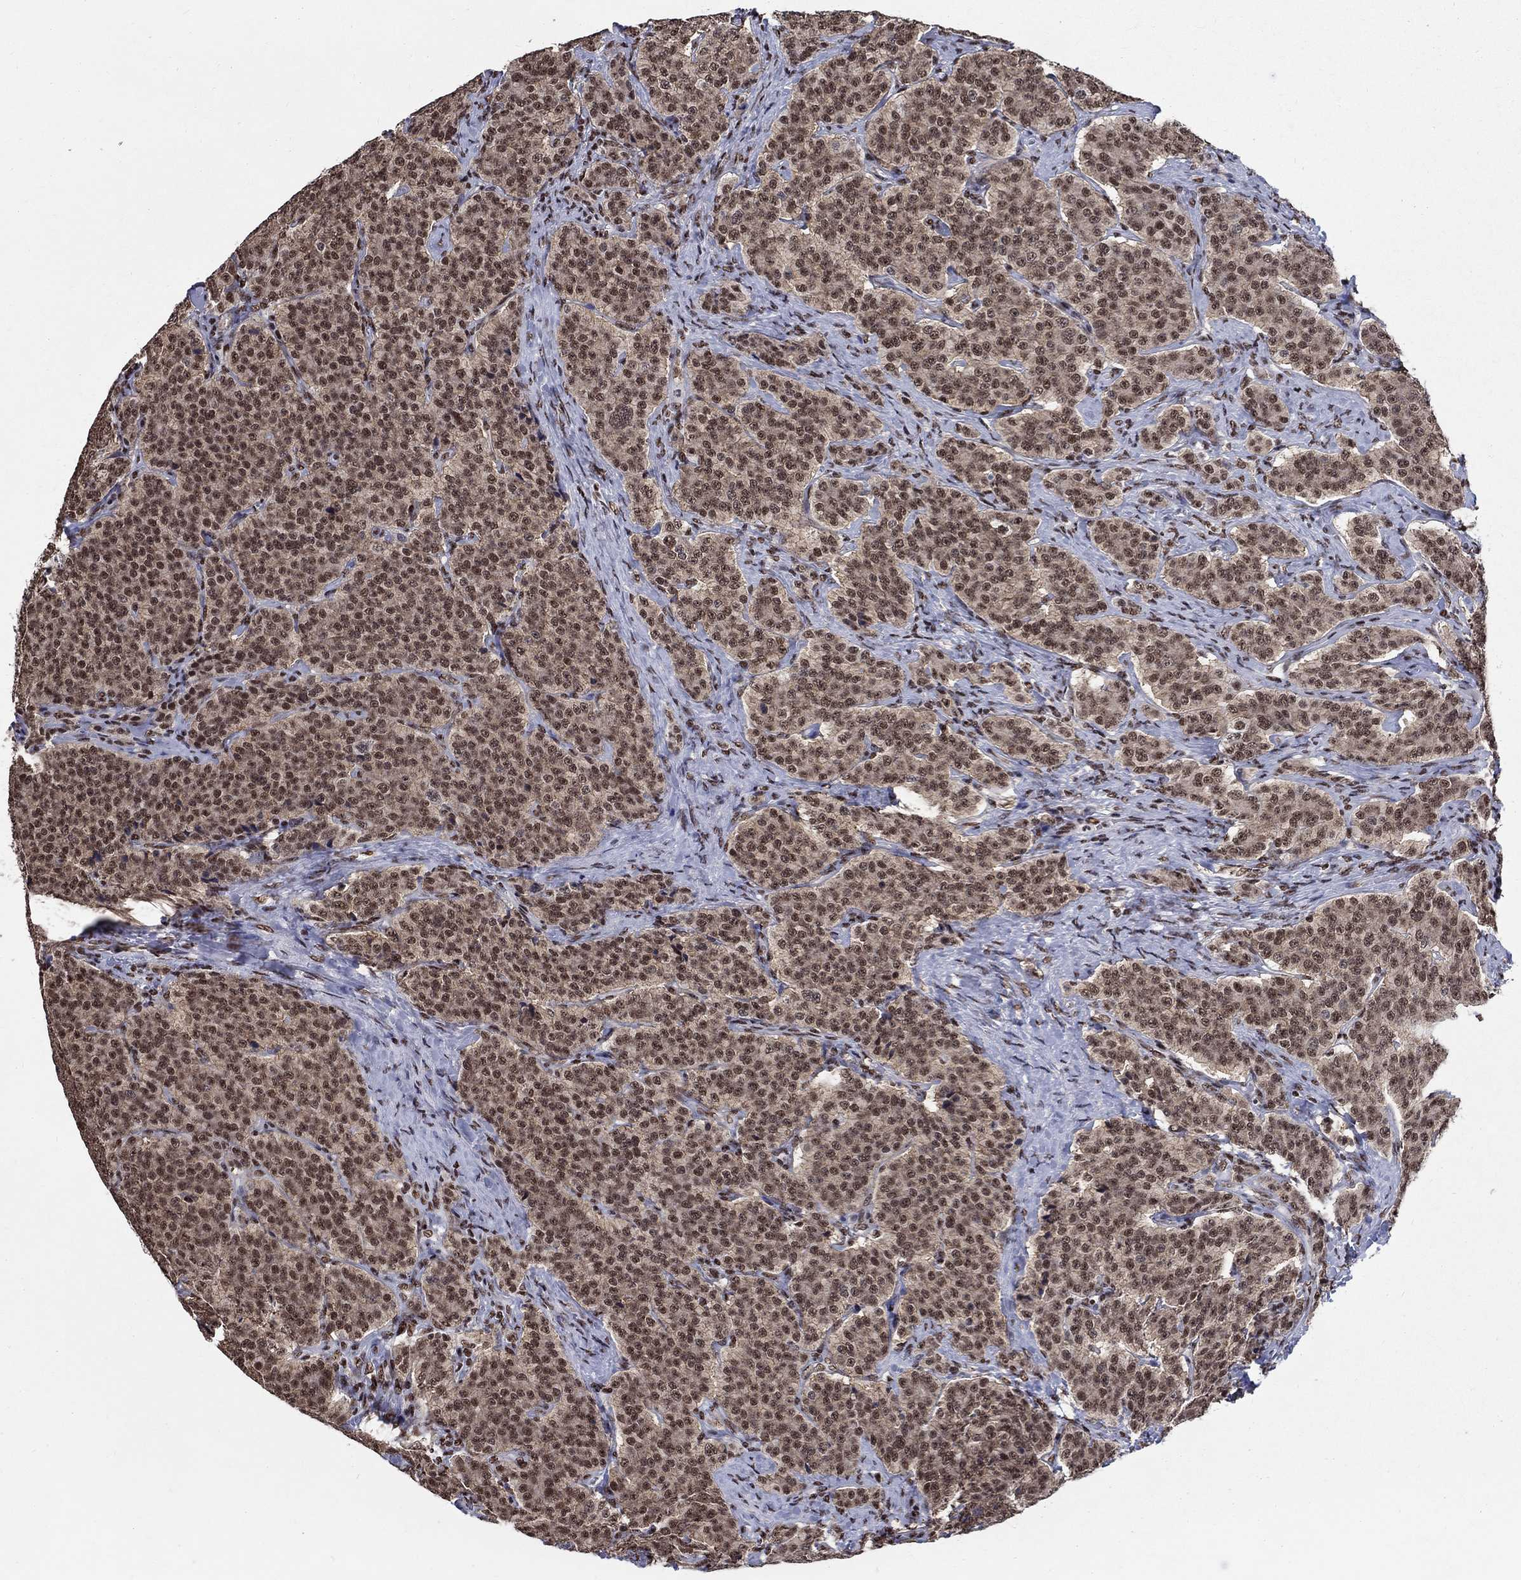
{"staining": {"intensity": "moderate", "quantity": ">75%", "location": "cytoplasmic/membranous,nuclear"}, "tissue": "carcinoid", "cell_type": "Tumor cells", "image_type": "cancer", "snomed": [{"axis": "morphology", "description": "Carcinoid, malignant, NOS"}, {"axis": "topography", "description": "Small intestine"}], "caption": "Tumor cells show moderate cytoplasmic/membranous and nuclear staining in about >75% of cells in carcinoid (malignant).", "gene": "FBXO16", "patient": {"sex": "female", "age": 58}}